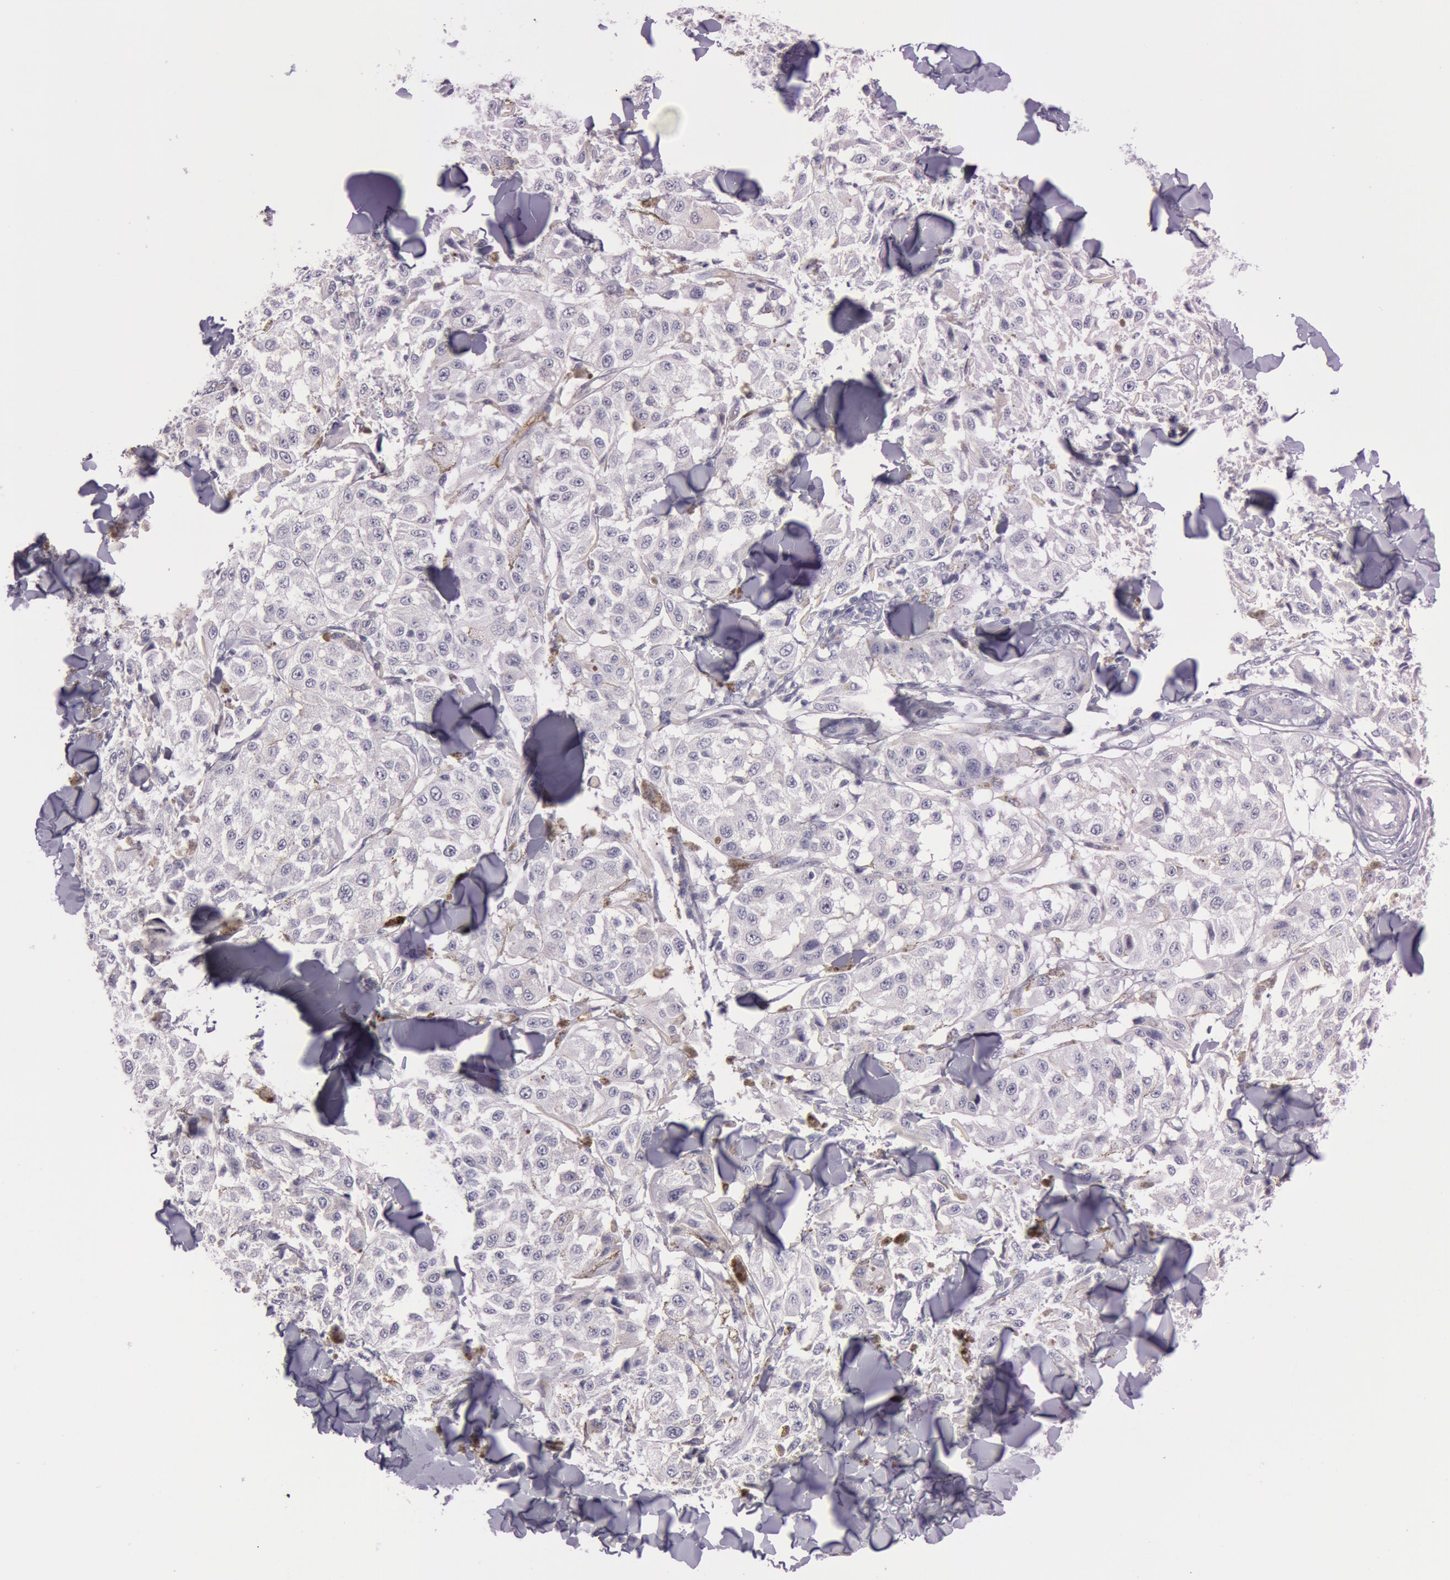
{"staining": {"intensity": "negative", "quantity": "none", "location": "none"}, "tissue": "melanoma", "cell_type": "Tumor cells", "image_type": "cancer", "snomed": [{"axis": "morphology", "description": "Malignant melanoma, NOS"}, {"axis": "topography", "description": "Skin"}], "caption": "An immunohistochemistry (IHC) photomicrograph of malignant melanoma is shown. There is no staining in tumor cells of malignant melanoma.", "gene": "FOLH1", "patient": {"sex": "female", "age": 64}}